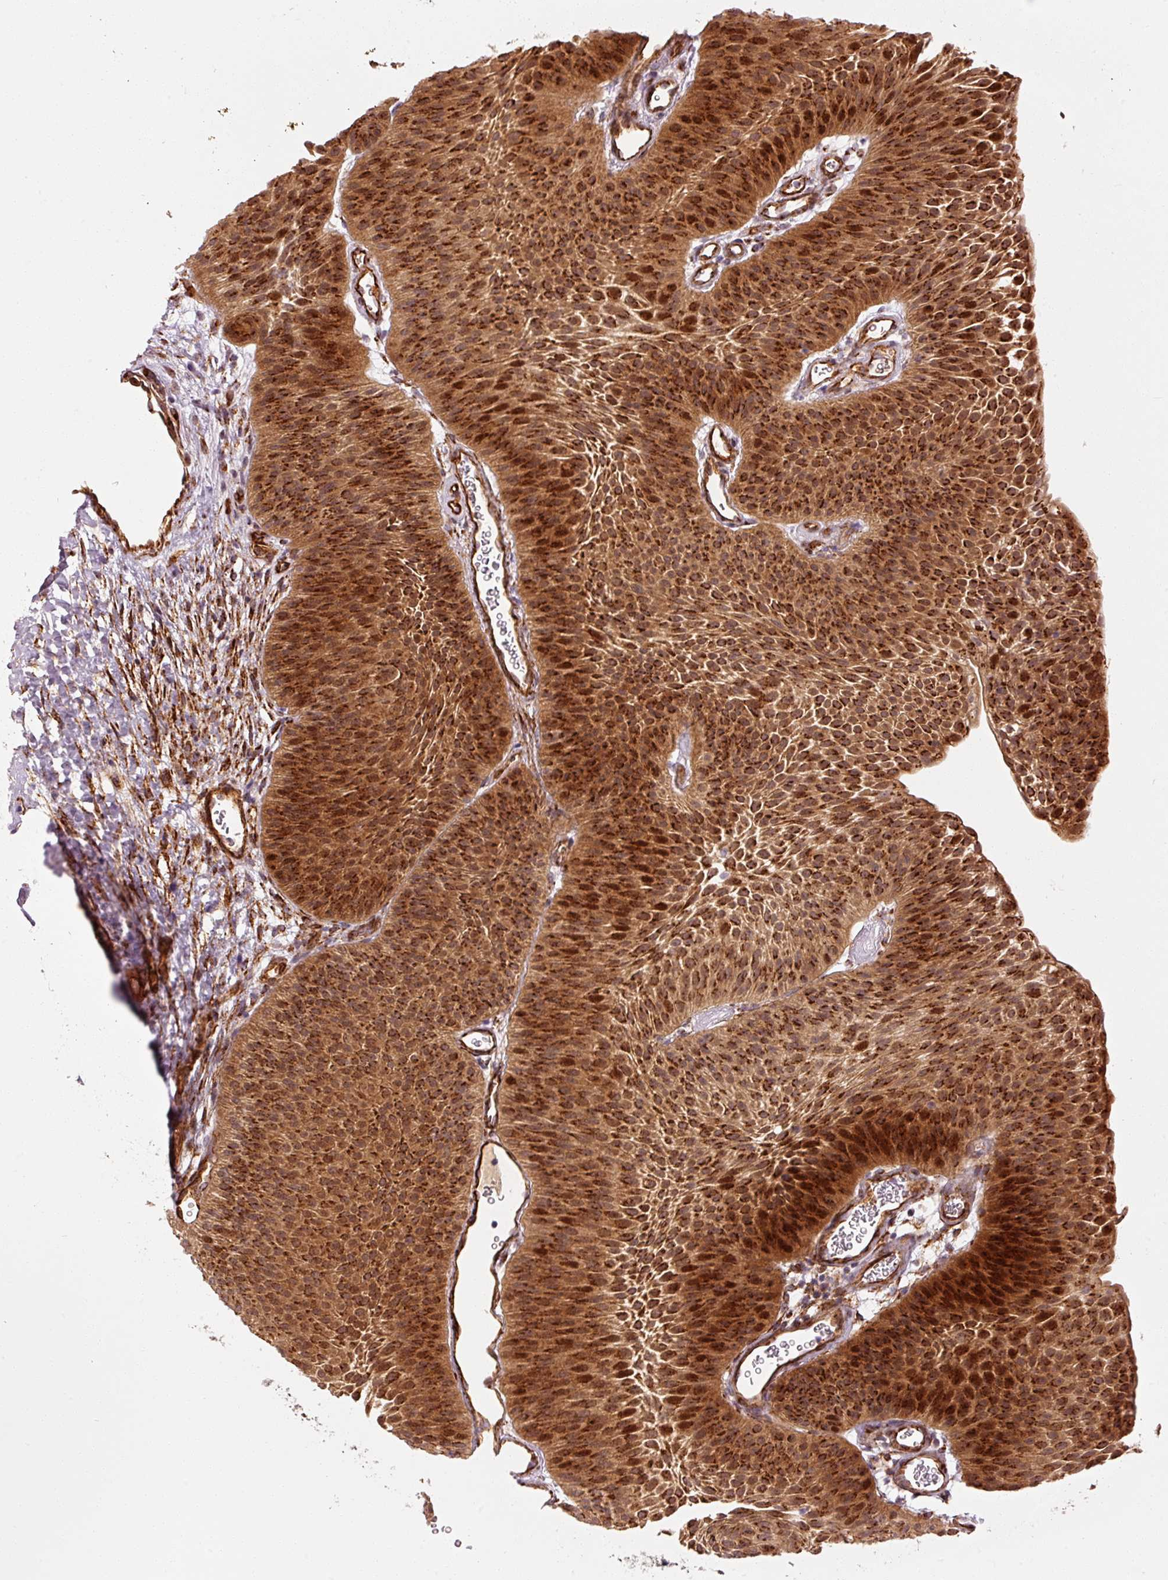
{"staining": {"intensity": "strong", "quantity": ">75%", "location": "cytoplasmic/membranous"}, "tissue": "urothelial cancer", "cell_type": "Tumor cells", "image_type": "cancer", "snomed": [{"axis": "morphology", "description": "Urothelial carcinoma, Low grade"}, {"axis": "topography", "description": "Urinary bladder"}], "caption": "This is an image of immunohistochemistry staining of urothelial cancer, which shows strong staining in the cytoplasmic/membranous of tumor cells.", "gene": "PPP1R14B", "patient": {"sex": "female", "age": 60}}